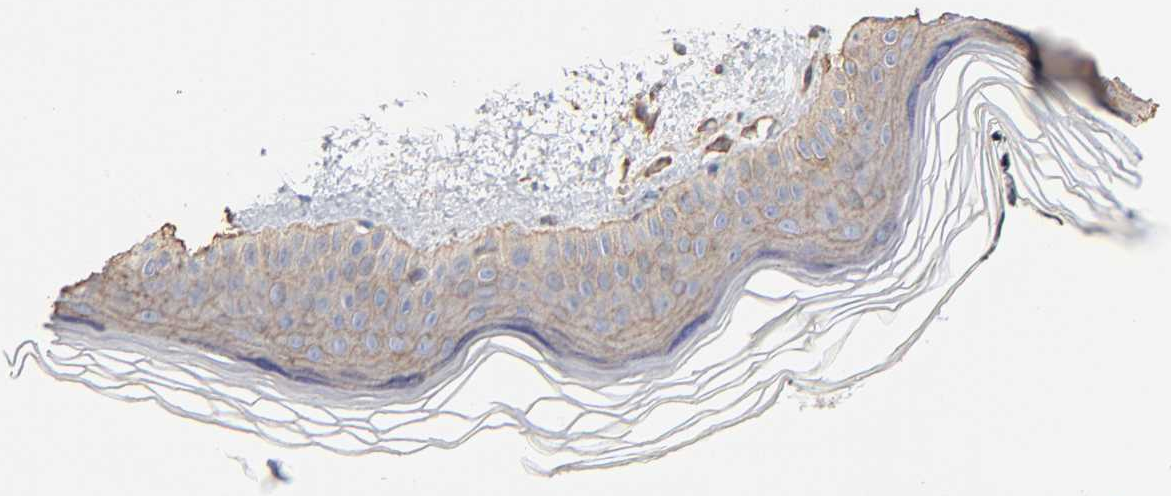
{"staining": {"intensity": "strong", "quantity": ">75%", "location": "cytoplasmic/membranous"}, "tissue": "skin", "cell_type": "Fibroblasts", "image_type": "normal", "snomed": [{"axis": "morphology", "description": "Normal tissue, NOS"}, {"axis": "topography", "description": "Skin"}], "caption": "Fibroblasts exhibit strong cytoplasmic/membranous positivity in approximately >75% of cells in unremarkable skin.", "gene": "ABCD4", "patient": {"sex": "female", "age": 19}}